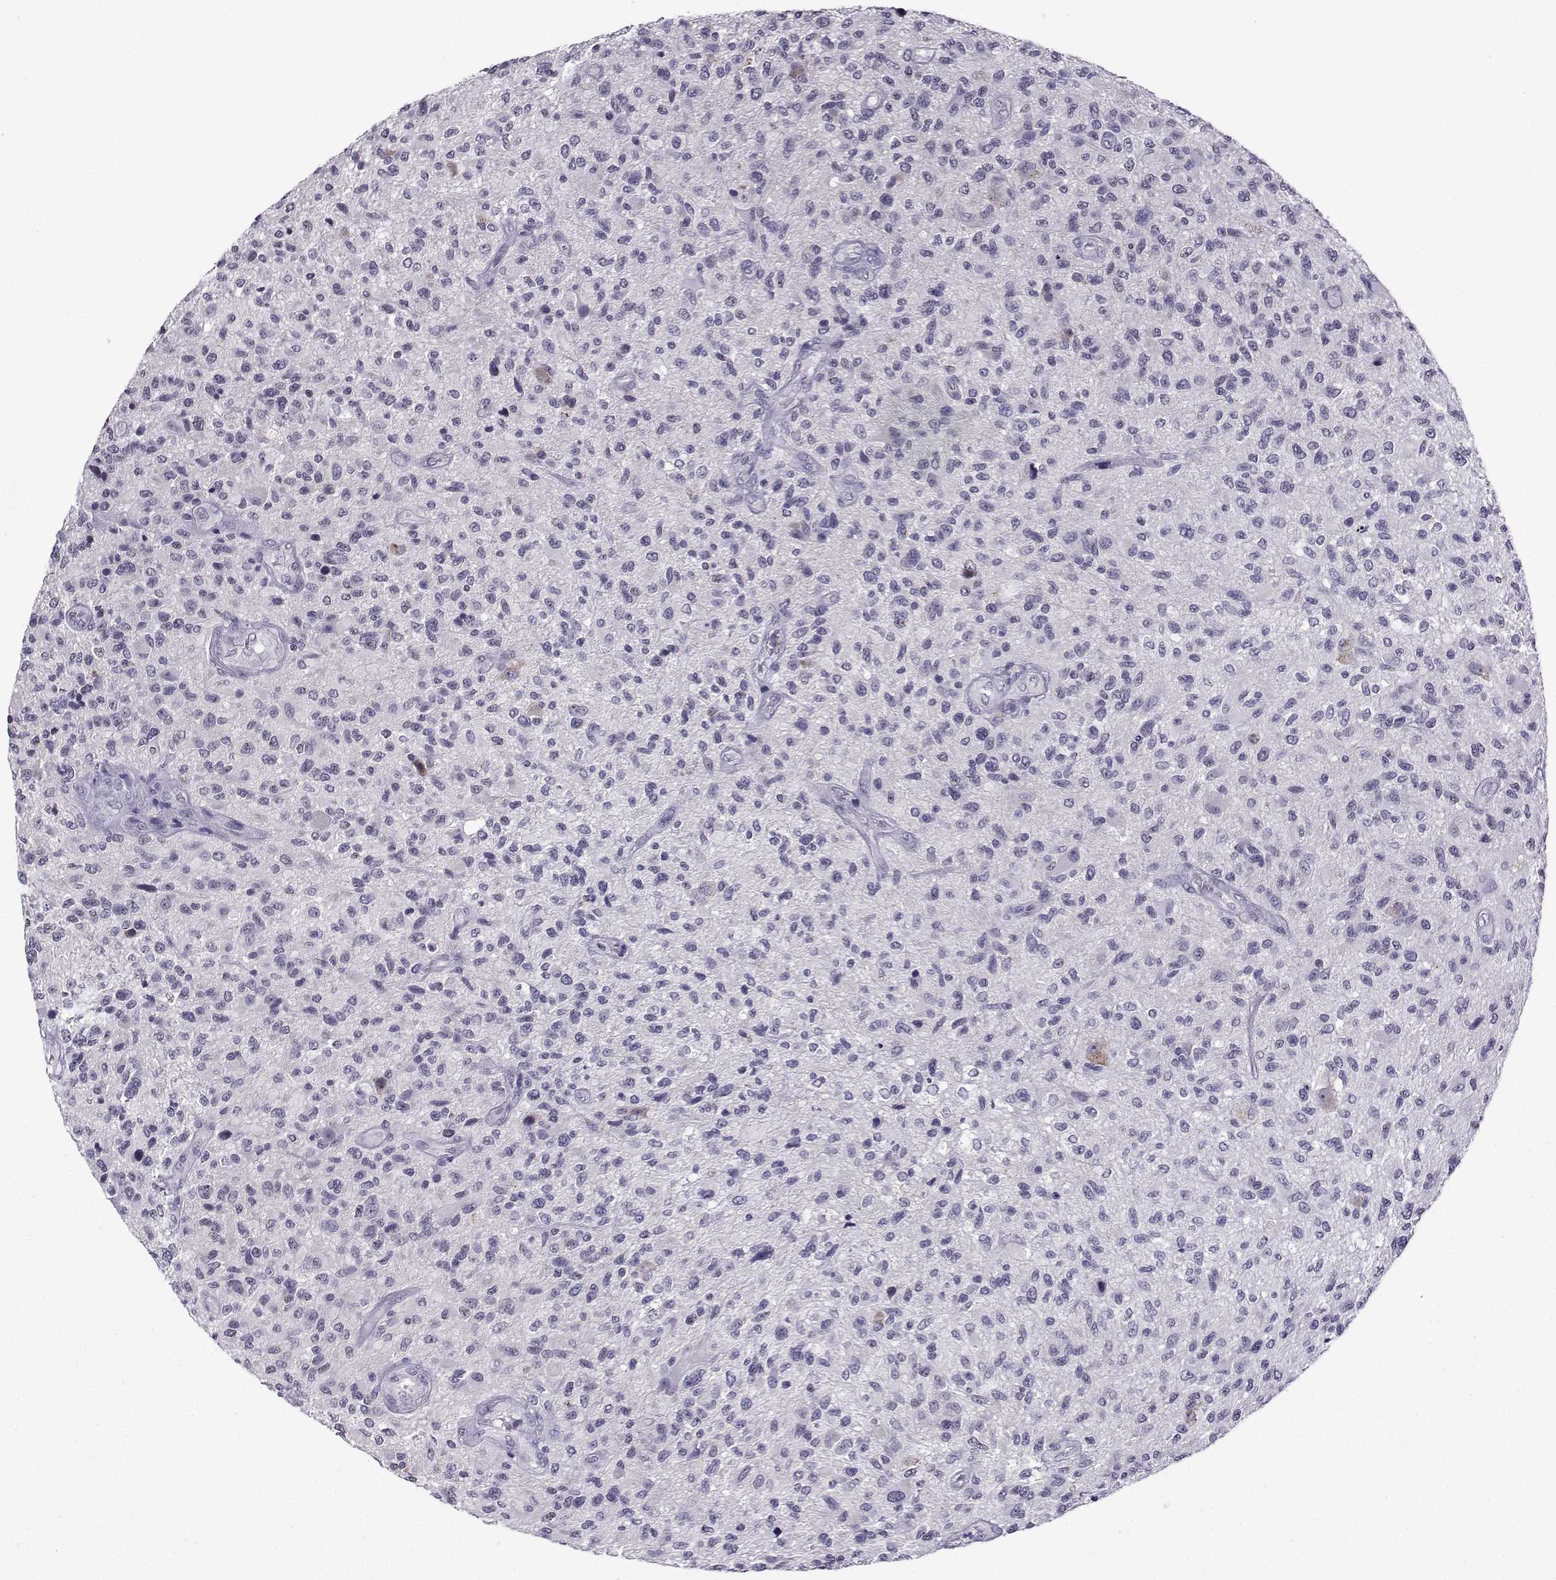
{"staining": {"intensity": "negative", "quantity": "none", "location": "none"}, "tissue": "glioma", "cell_type": "Tumor cells", "image_type": "cancer", "snomed": [{"axis": "morphology", "description": "Glioma, malignant, High grade"}, {"axis": "topography", "description": "Brain"}], "caption": "Immunohistochemistry (IHC) of high-grade glioma (malignant) demonstrates no expression in tumor cells. The staining was performed using DAB (3,3'-diaminobenzidine) to visualize the protein expression in brown, while the nuclei were stained in blue with hematoxylin (Magnification: 20x).", "gene": "LRFN2", "patient": {"sex": "male", "age": 47}}